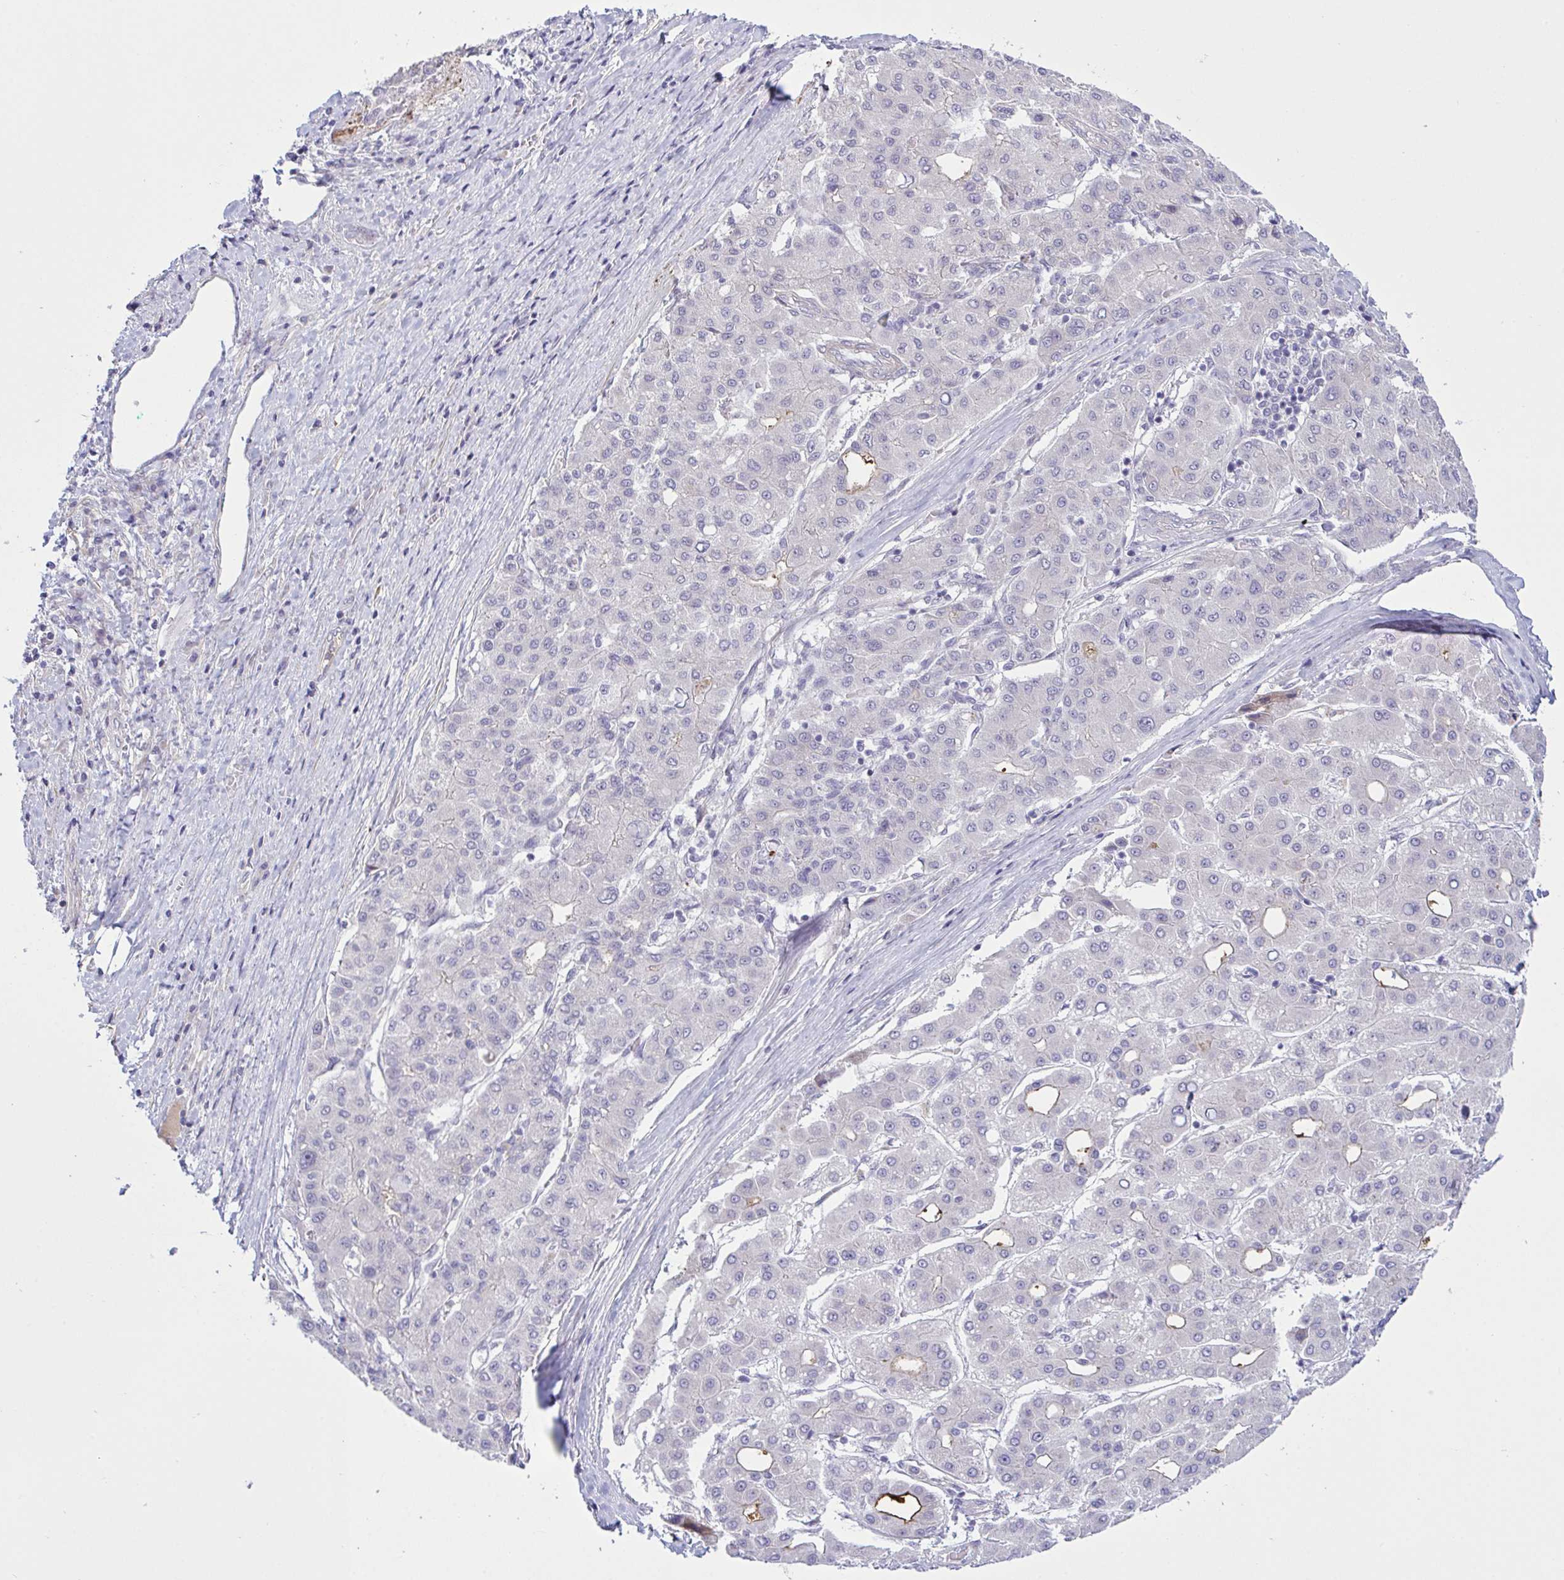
{"staining": {"intensity": "strong", "quantity": "<25%", "location": "cytoplasmic/membranous"}, "tissue": "liver cancer", "cell_type": "Tumor cells", "image_type": "cancer", "snomed": [{"axis": "morphology", "description": "Carcinoma, Hepatocellular, NOS"}, {"axis": "topography", "description": "Liver"}], "caption": "Brown immunohistochemical staining in human liver cancer (hepatocellular carcinoma) displays strong cytoplasmic/membranous expression in about <25% of tumor cells.", "gene": "SYNPO2L", "patient": {"sex": "male", "age": 65}}